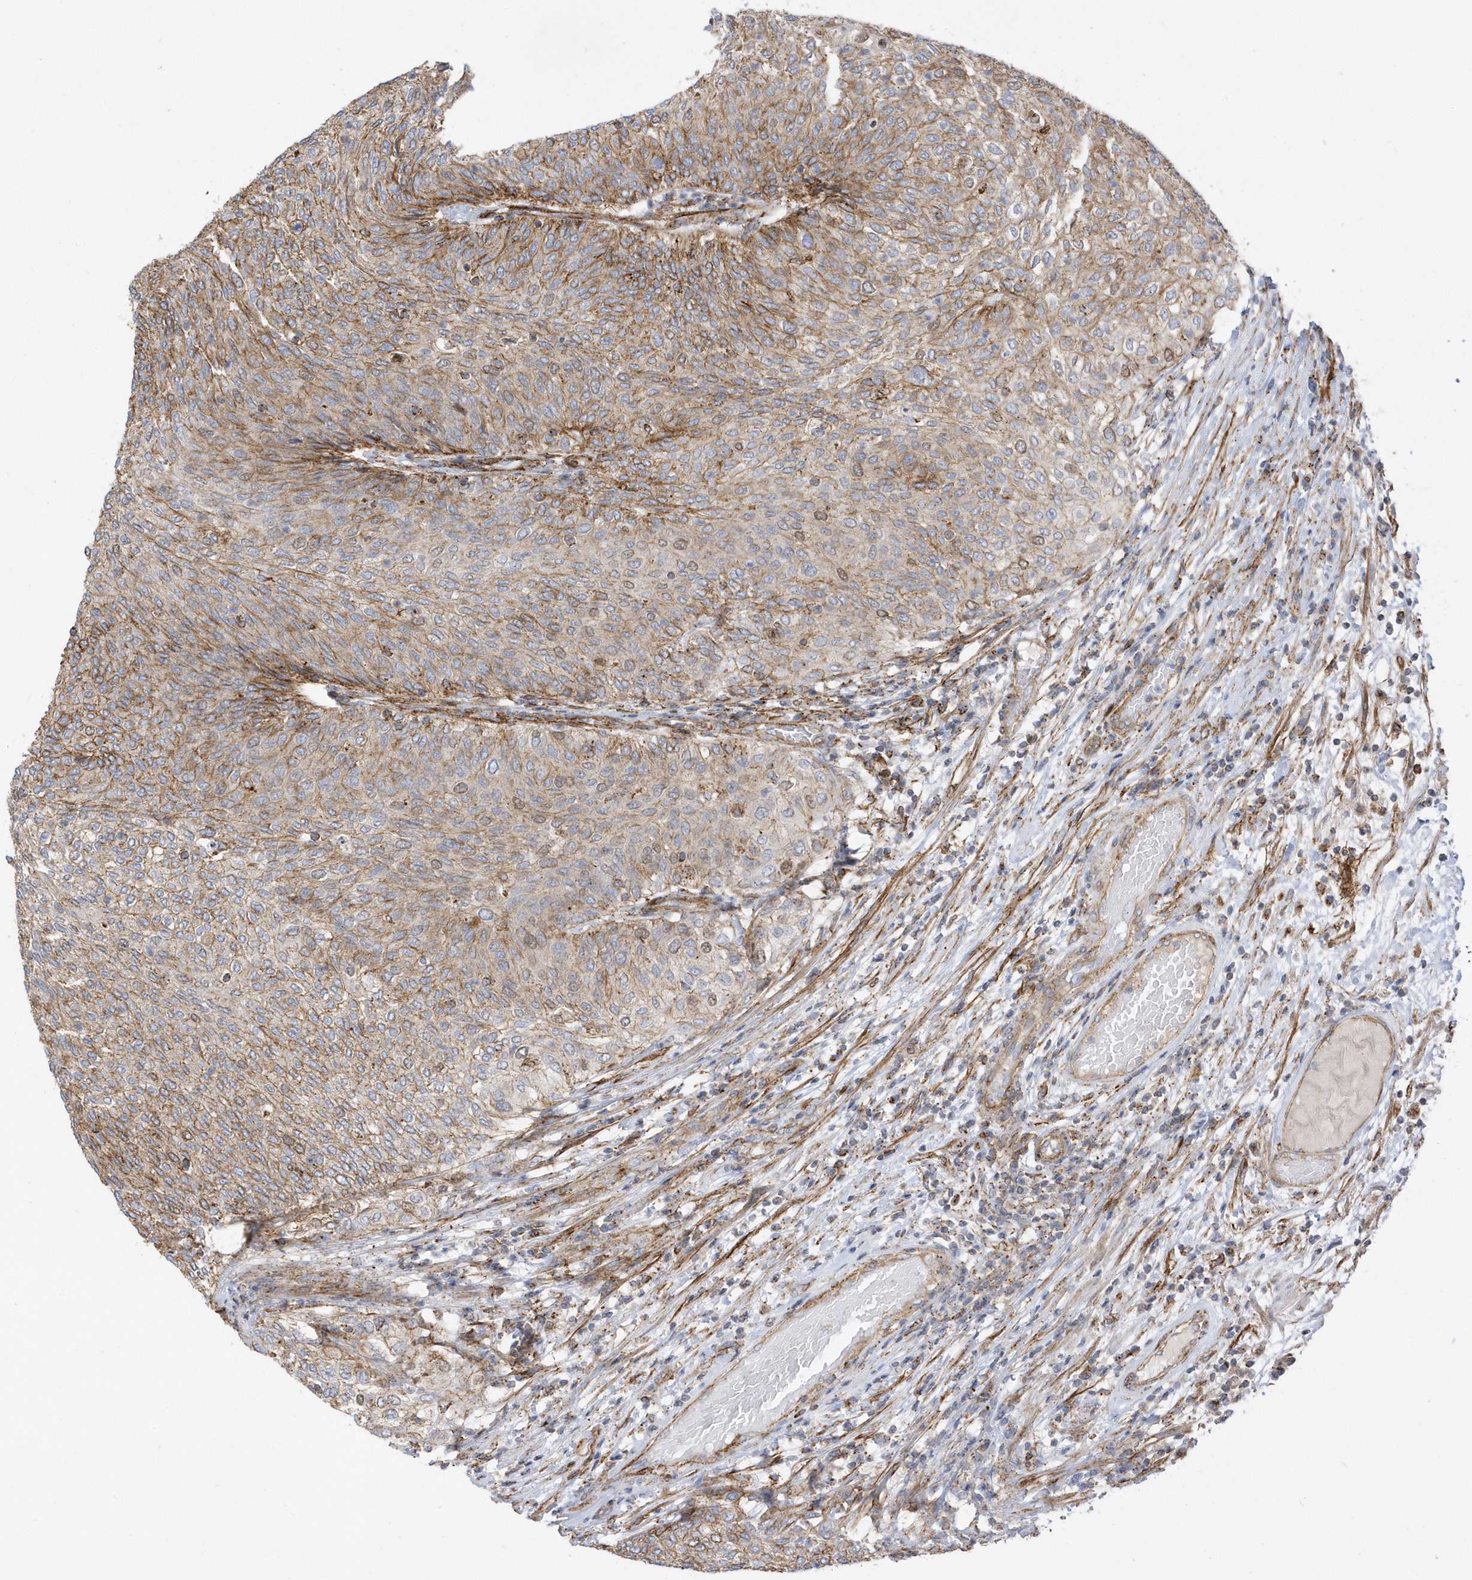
{"staining": {"intensity": "moderate", "quantity": ">75%", "location": "cytoplasmic/membranous"}, "tissue": "urothelial cancer", "cell_type": "Tumor cells", "image_type": "cancer", "snomed": [{"axis": "morphology", "description": "Urothelial carcinoma, Low grade"}, {"axis": "topography", "description": "Urinary bladder"}], "caption": "Protein staining displays moderate cytoplasmic/membranous staining in approximately >75% of tumor cells in low-grade urothelial carcinoma.", "gene": "HRH4", "patient": {"sex": "female", "age": 79}}